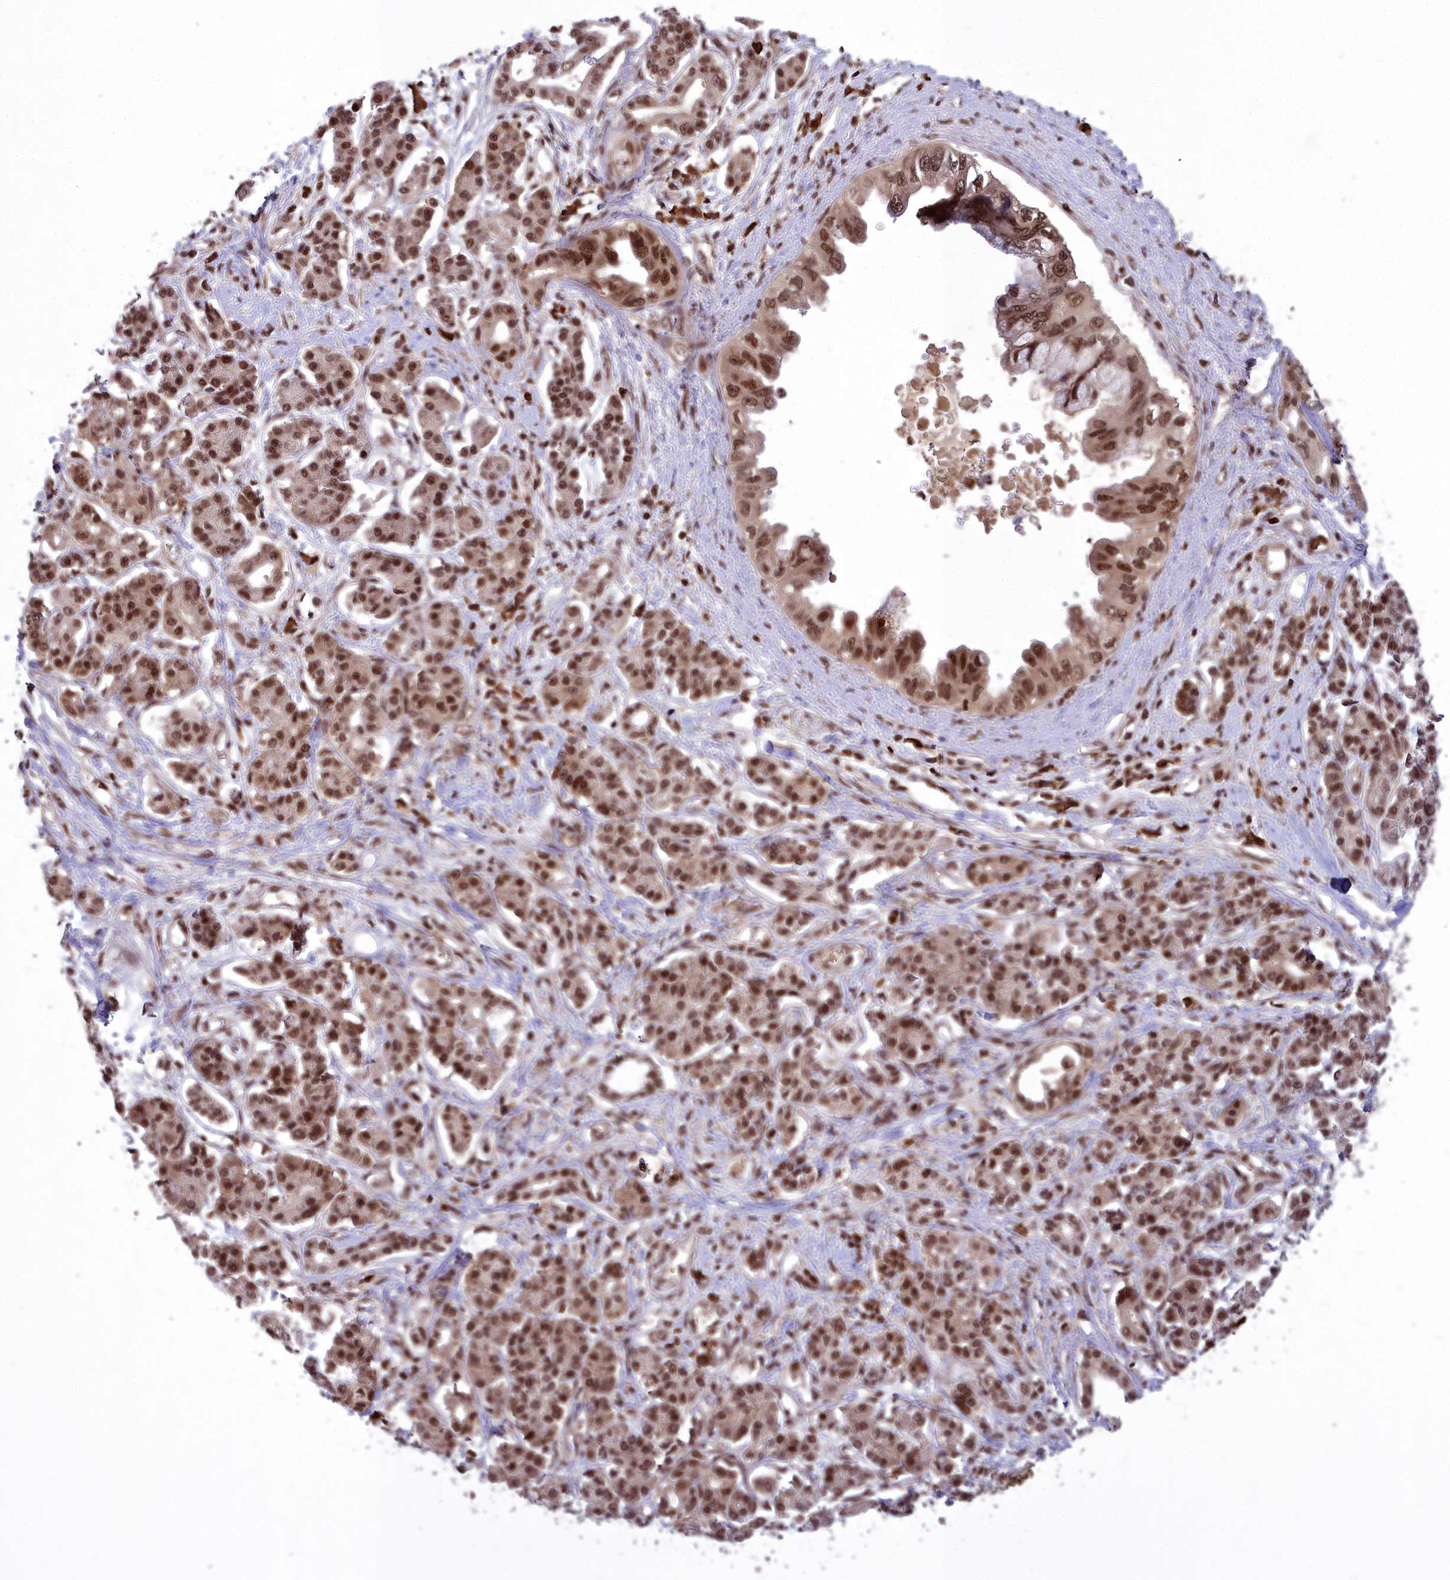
{"staining": {"intensity": "strong", "quantity": ">75%", "location": "nuclear"}, "tissue": "pancreatic cancer", "cell_type": "Tumor cells", "image_type": "cancer", "snomed": [{"axis": "morphology", "description": "Adenocarcinoma, NOS"}, {"axis": "topography", "description": "Pancreas"}], "caption": "Immunohistochemical staining of human adenocarcinoma (pancreatic) reveals strong nuclear protein positivity in about >75% of tumor cells.", "gene": "GMEB1", "patient": {"sex": "female", "age": 56}}